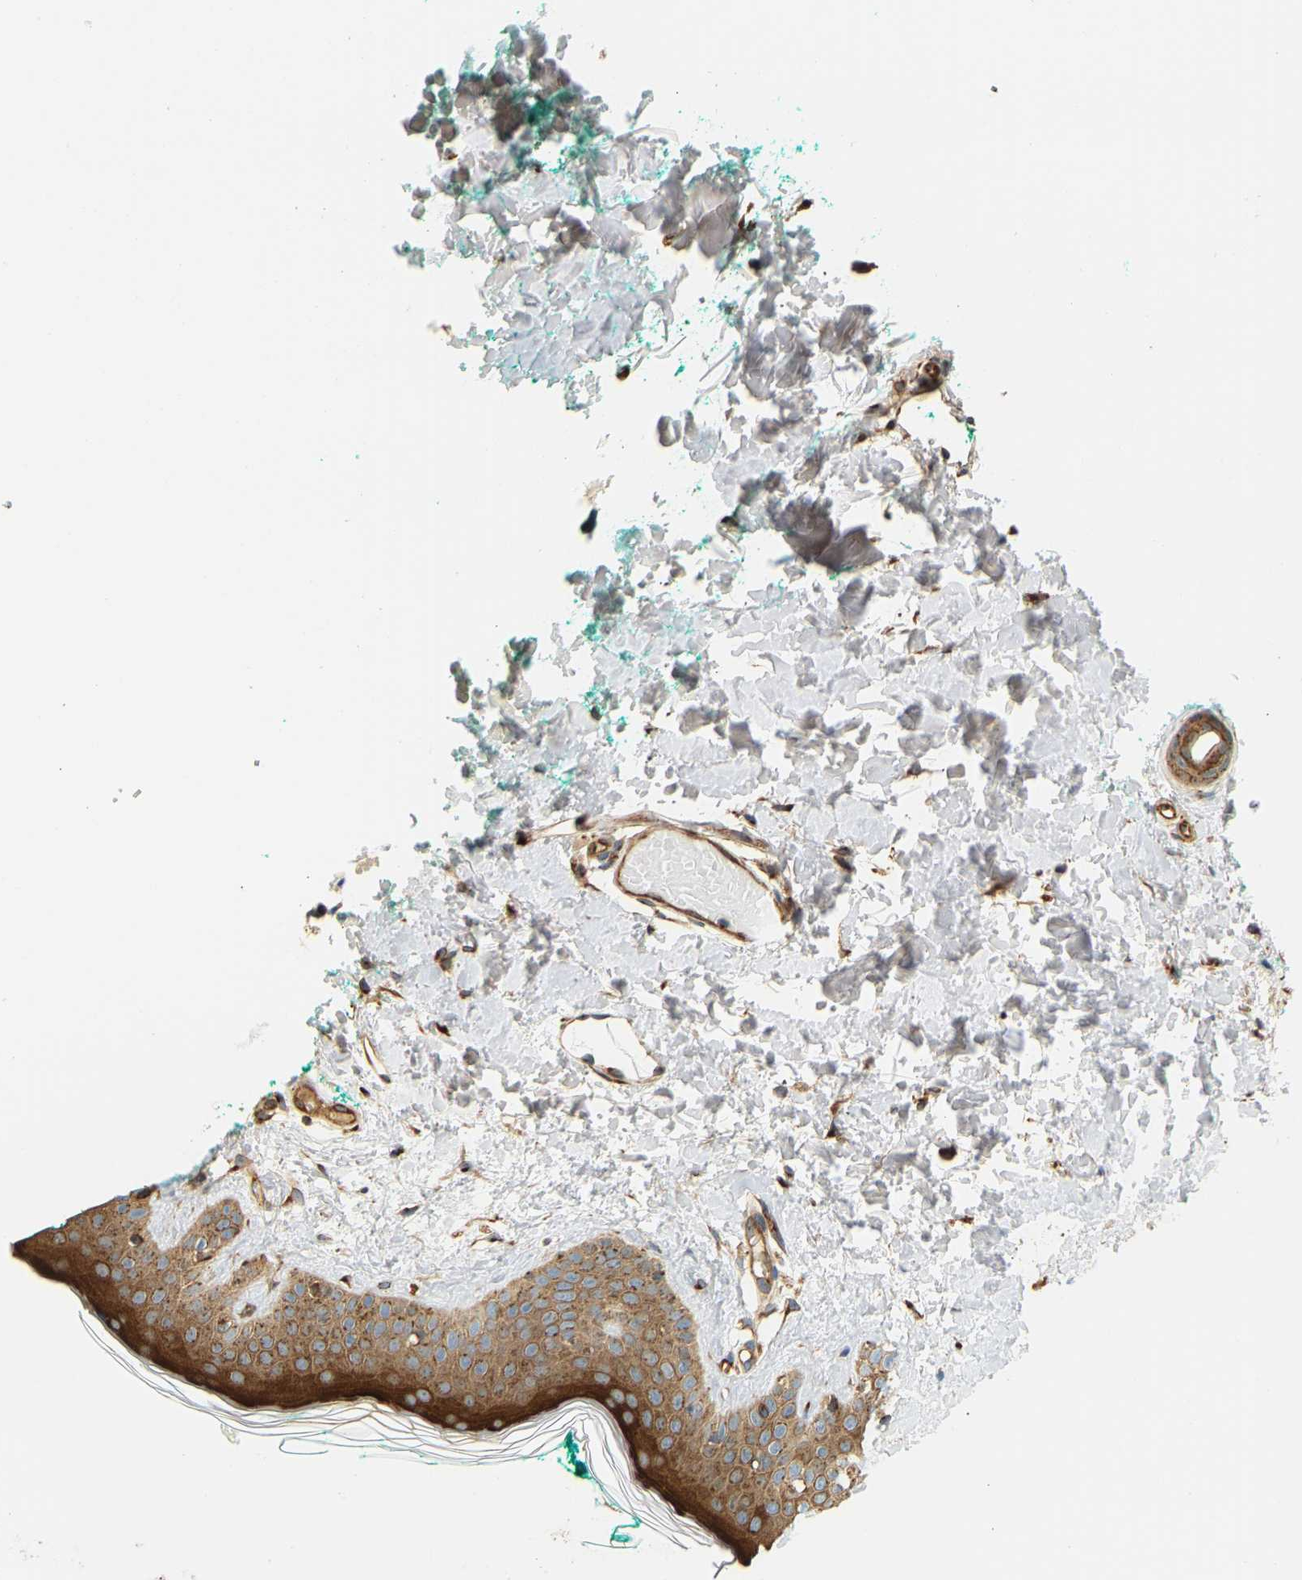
{"staining": {"intensity": "moderate", "quantity": "25%-75%", "location": "cytoplasmic/membranous"}, "tissue": "skin", "cell_type": "Fibroblasts", "image_type": "normal", "snomed": [{"axis": "morphology", "description": "Normal tissue, NOS"}, {"axis": "topography", "description": "Skin"}], "caption": "Immunohistochemistry (IHC) staining of normal skin, which shows medium levels of moderate cytoplasmic/membranous staining in approximately 25%-75% of fibroblasts indicating moderate cytoplasmic/membranous protein positivity. The staining was performed using DAB (brown) for protein detection and nuclei were counterstained in hematoxylin (blue).", "gene": "CEP57", "patient": {"sex": "male", "age": 30}}